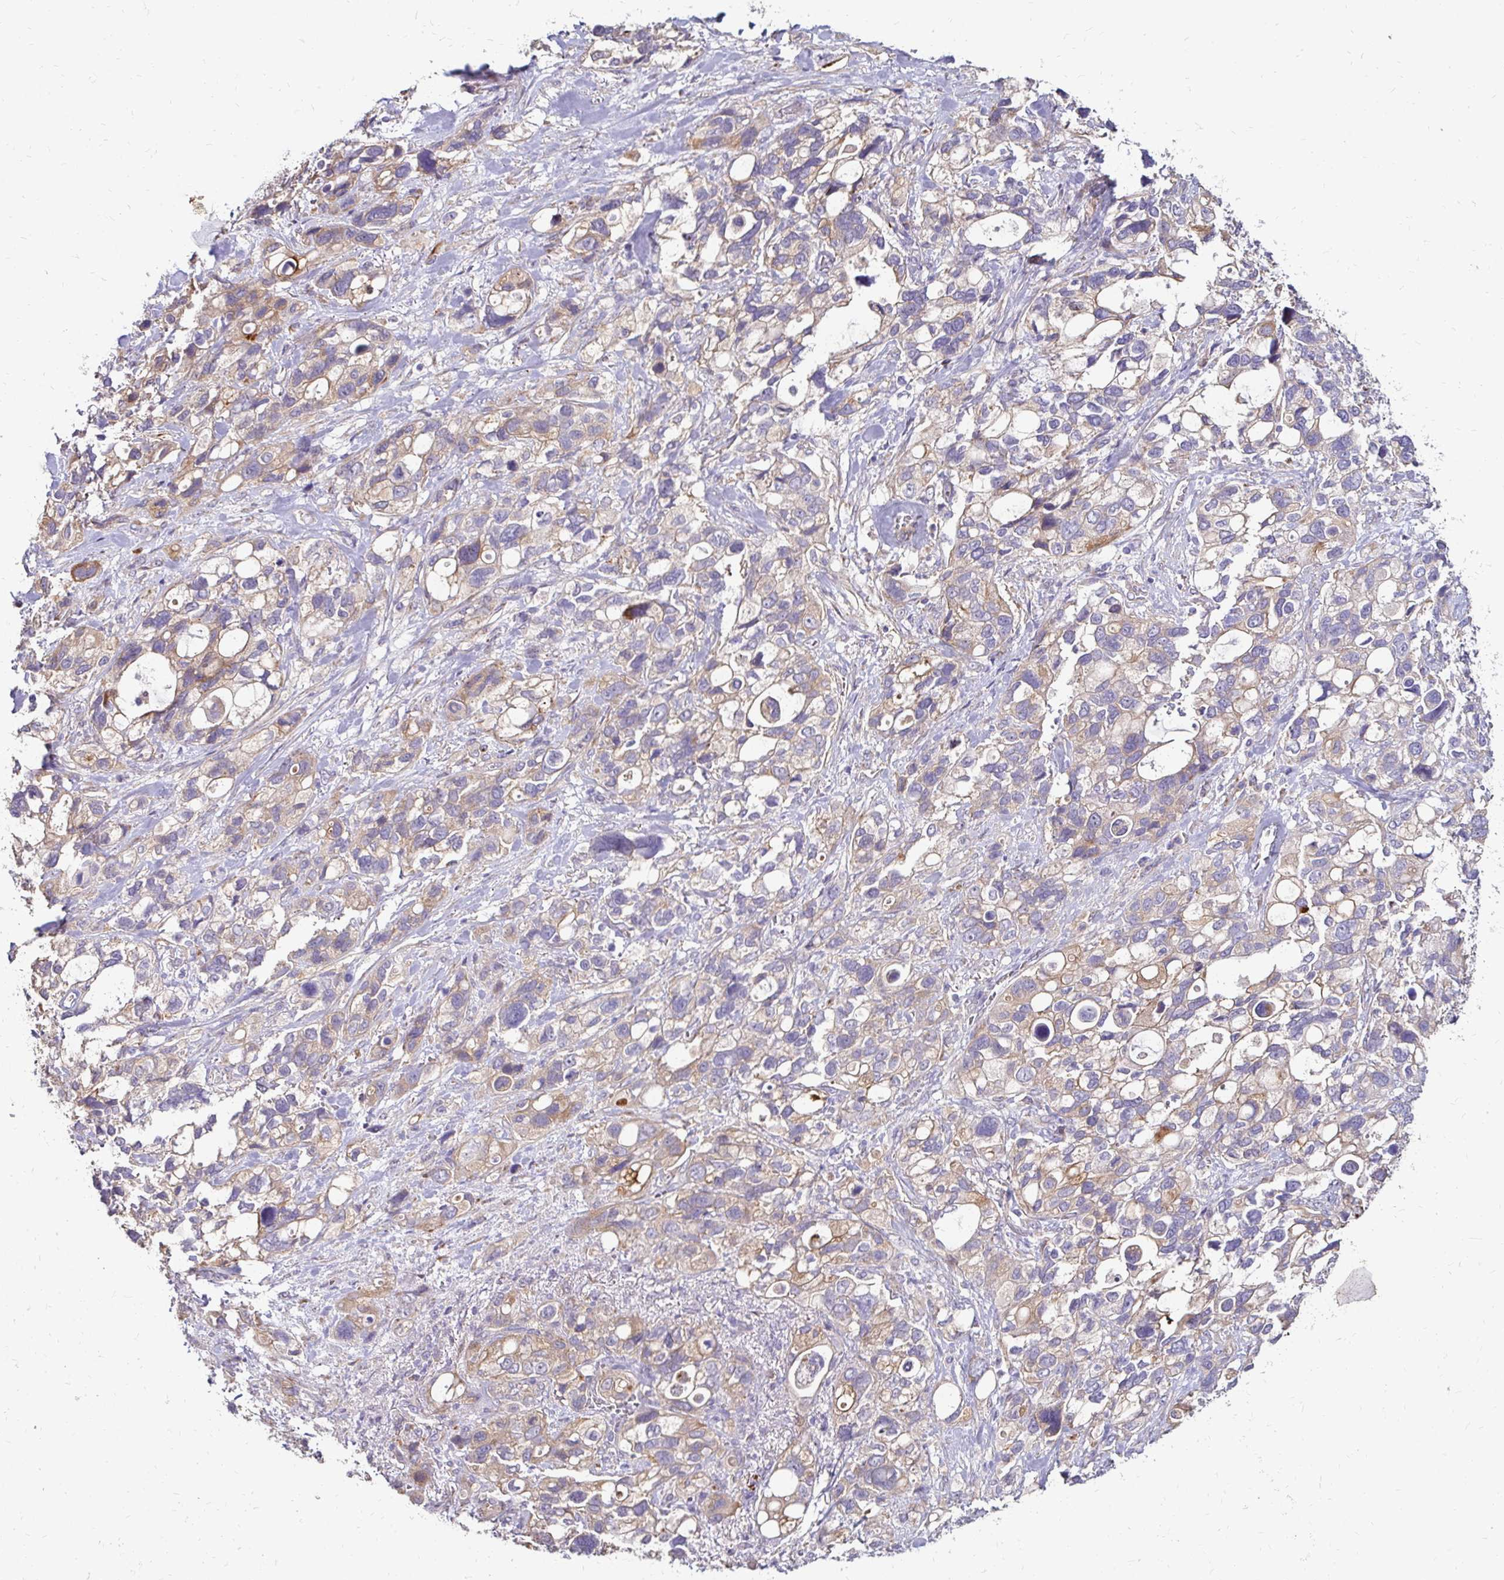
{"staining": {"intensity": "weak", "quantity": "25%-75%", "location": "cytoplasmic/membranous"}, "tissue": "stomach cancer", "cell_type": "Tumor cells", "image_type": "cancer", "snomed": [{"axis": "morphology", "description": "Adenocarcinoma, NOS"}, {"axis": "topography", "description": "Stomach, upper"}], "caption": "The photomicrograph exhibits immunohistochemical staining of stomach cancer (adenocarcinoma). There is weak cytoplasmic/membranous staining is identified in about 25%-75% of tumor cells.", "gene": "PRIMA1", "patient": {"sex": "female", "age": 81}}